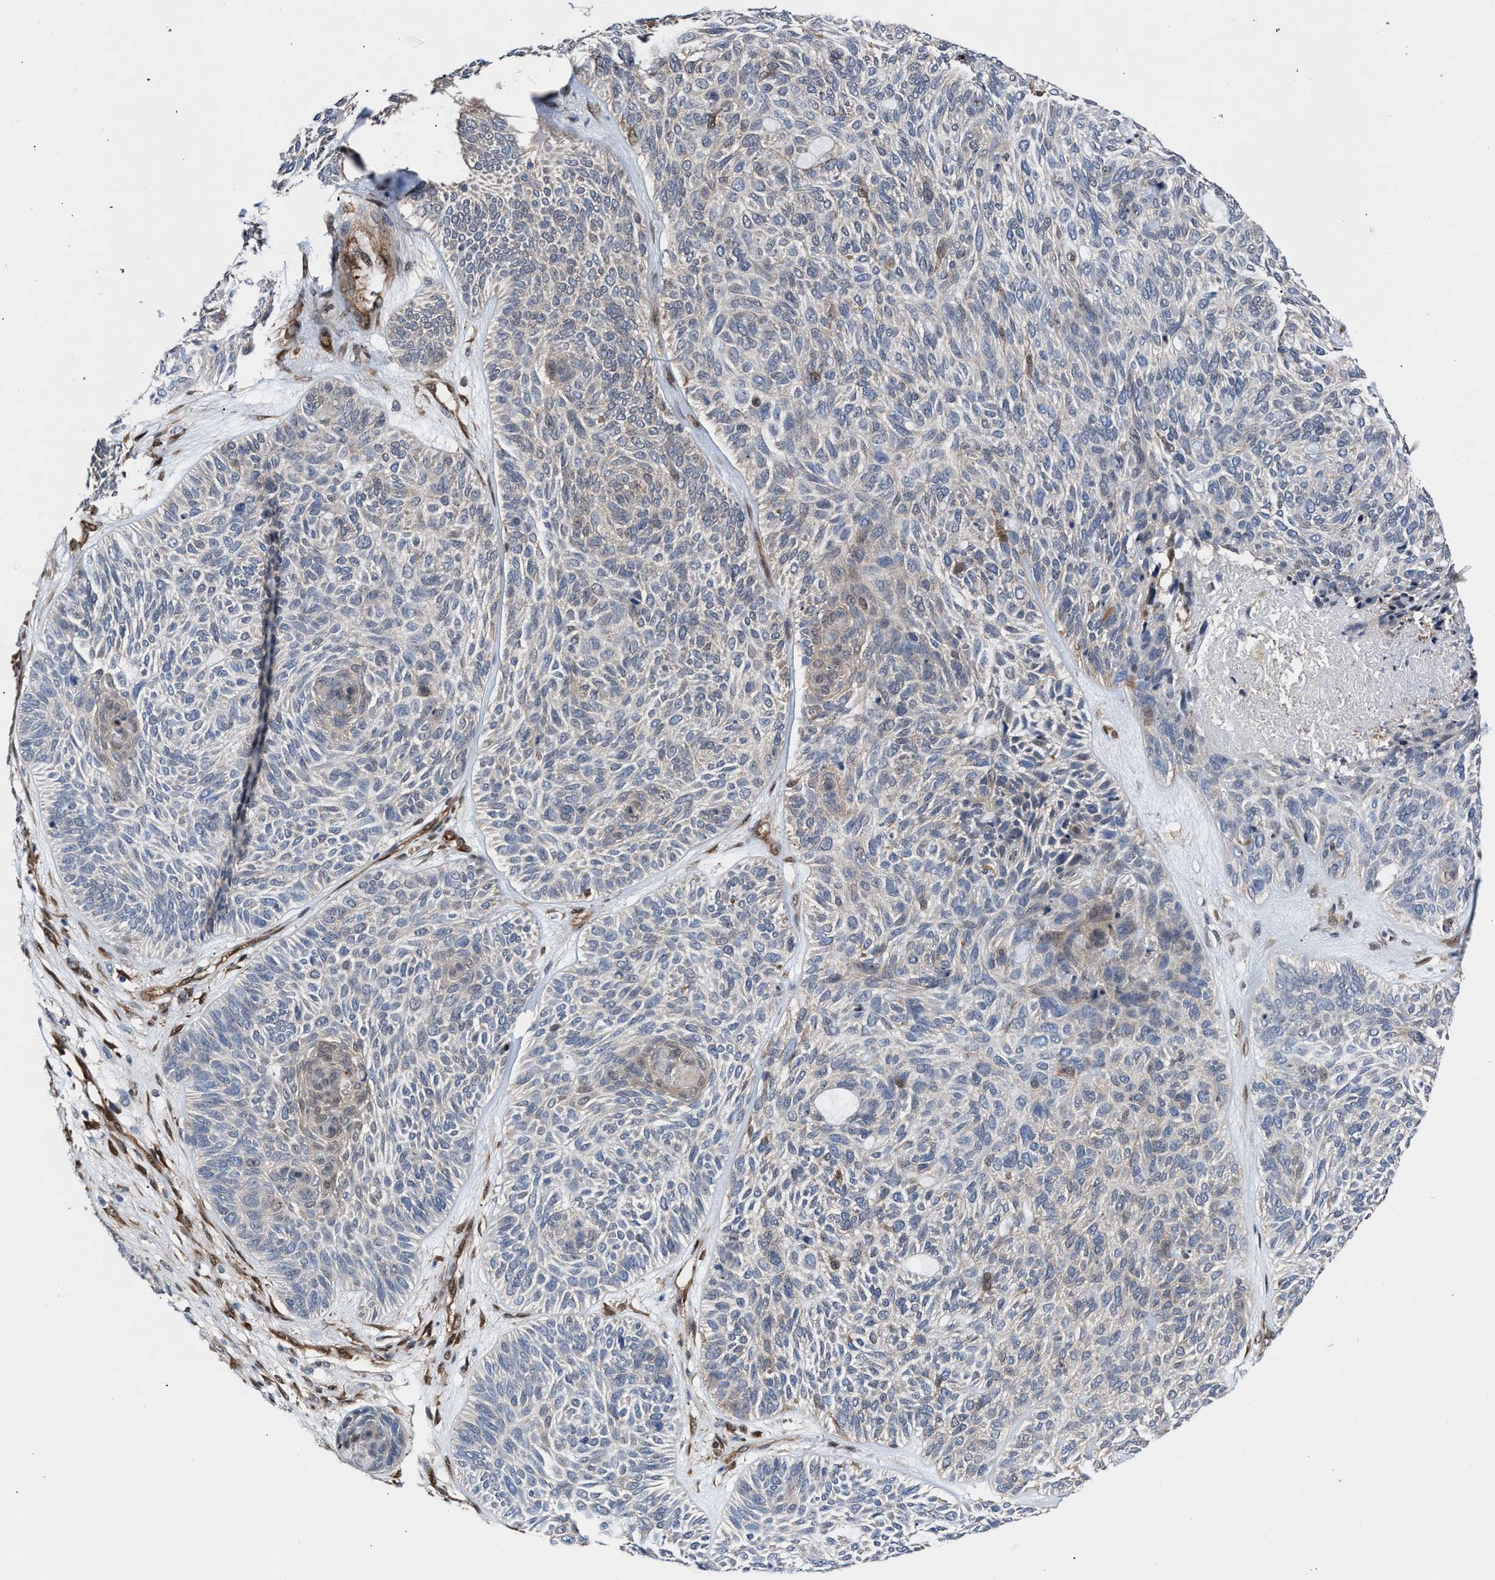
{"staining": {"intensity": "weak", "quantity": "<25%", "location": "cytoplasmic/membranous"}, "tissue": "skin cancer", "cell_type": "Tumor cells", "image_type": "cancer", "snomed": [{"axis": "morphology", "description": "Basal cell carcinoma"}, {"axis": "topography", "description": "Skin"}], "caption": "A high-resolution micrograph shows immunohistochemistry staining of skin cancer, which reveals no significant positivity in tumor cells.", "gene": "TP53I3", "patient": {"sex": "male", "age": 55}}